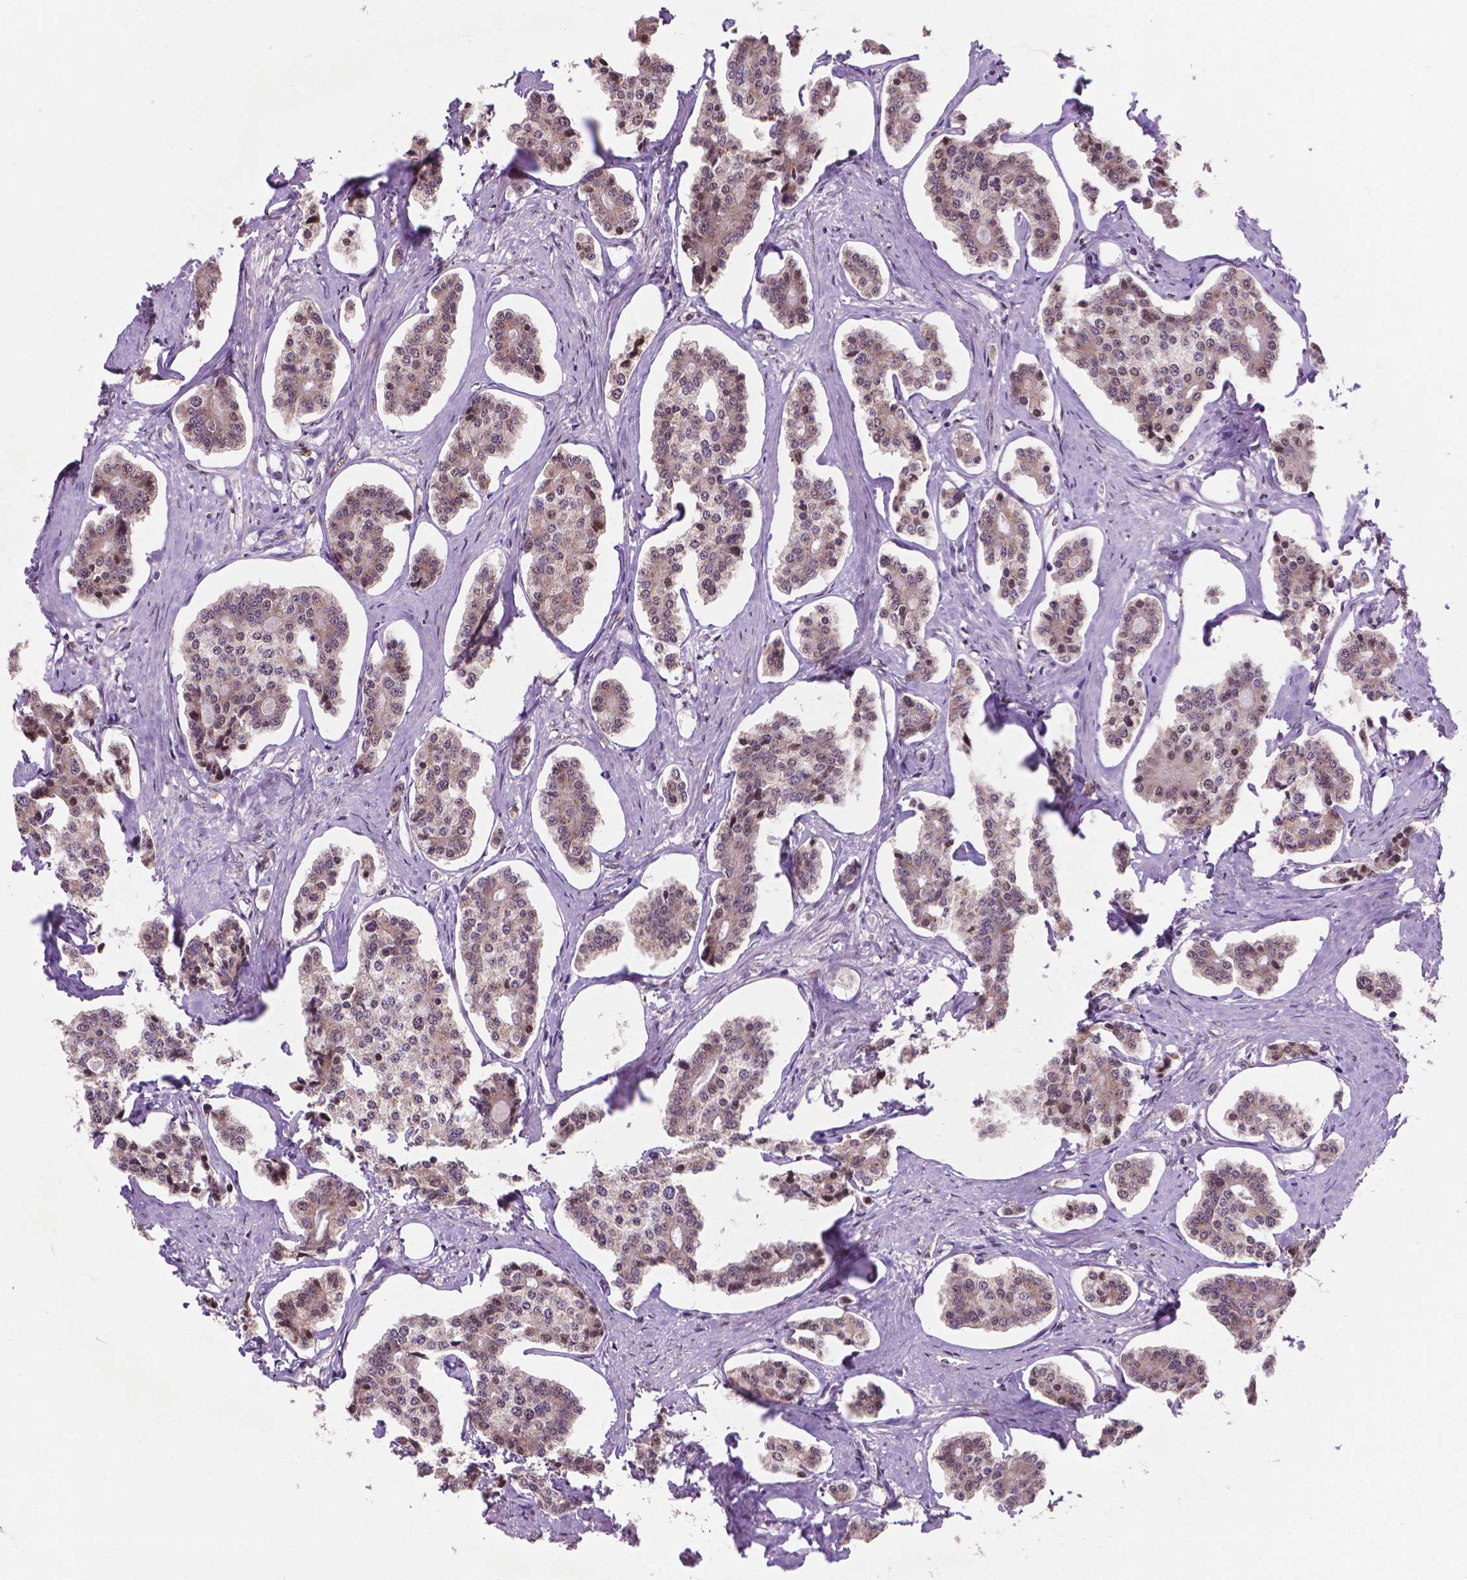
{"staining": {"intensity": "negative", "quantity": "none", "location": "none"}, "tissue": "carcinoid", "cell_type": "Tumor cells", "image_type": "cancer", "snomed": [{"axis": "morphology", "description": "Carcinoid, malignant, NOS"}, {"axis": "topography", "description": "Small intestine"}], "caption": "Immunohistochemistry (IHC) photomicrograph of neoplastic tissue: human carcinoid stained with DAB (3,3'-diaminobenzidine) reveals no significant protein staining in tumor cells.", "gene": "IRF6", "patient": {"sex": "female", "age": 65}}